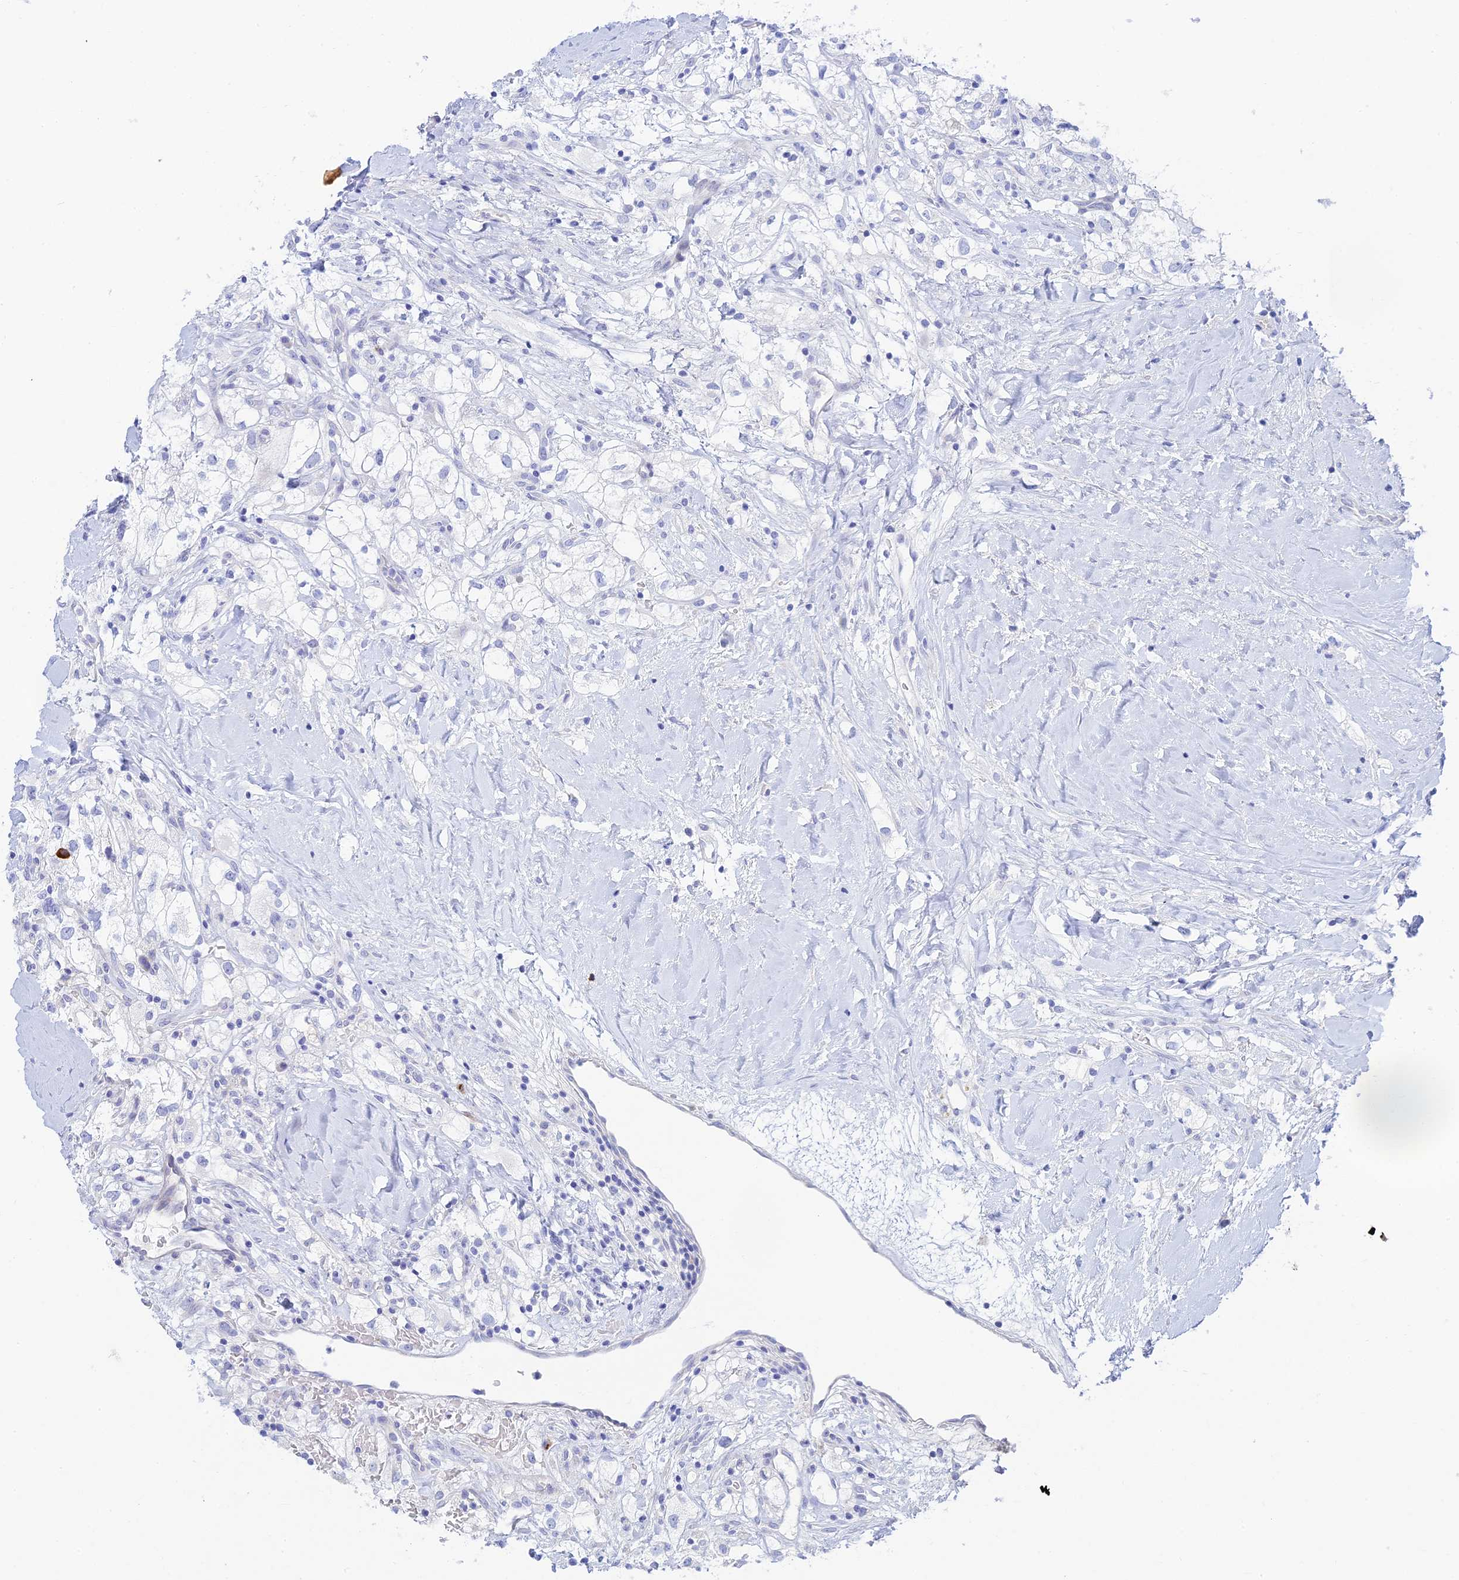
{"staining": {"intensity": "negative", "quantity": "none", "location": "none"}, "tissue": "renal cancer", "cell_type": "Tumor cells", "image_type": "cancer", "snomed": [{"axis": "morphology", "description": "Adenocarcinoma, NOS"}, {"axis": "topography", "description": "Kidney"}], "caption": "Immunohistochemistry micrograph of neoplastic tissue: renal cancer stained with DAB (3,3'-diaminobenzidine) exhibits no significant protein positivity in tumor cells.", "gene": "CEP152", "patient": {"sex": "male", "age": 59}}